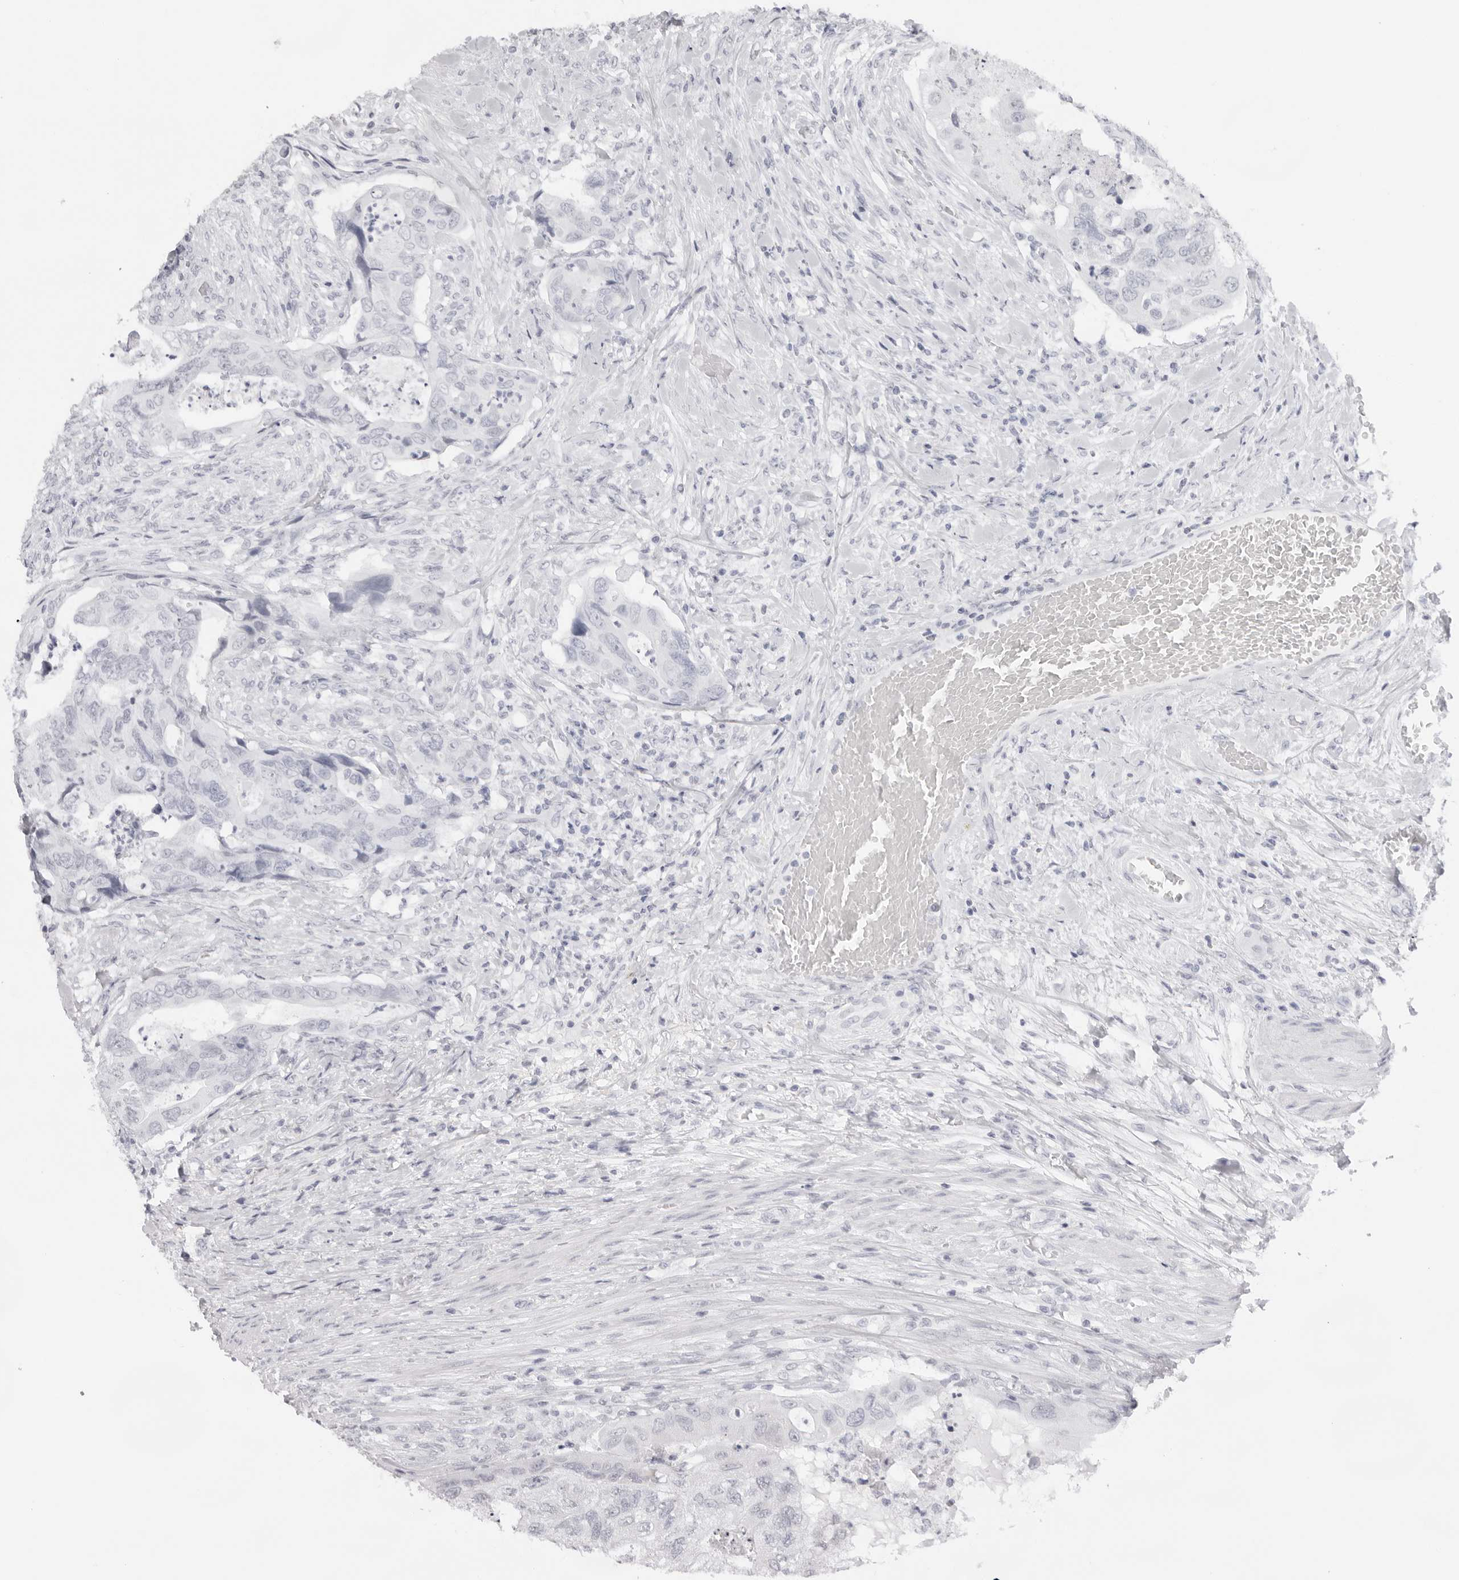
{"staining": {"intensity": "negative", "quantity": "none", "location": "none"}, "tissue": "colorectal cancer", "cell_type": "Tumor cells", "image_type": "cancer", "snomed": [{"axis": "morphology", "description": "Adenocarcinoma, NOS"}, {"axis": "topography", "description": "Rectum"}], "caption": "Protein analysis of colorectal adenocarcinoma demonstrates no significant staining in tumor cells. (DAB IHC, high magnification).", "gene": "KLK12", "patient": {"sex": "male", "age": 63}}